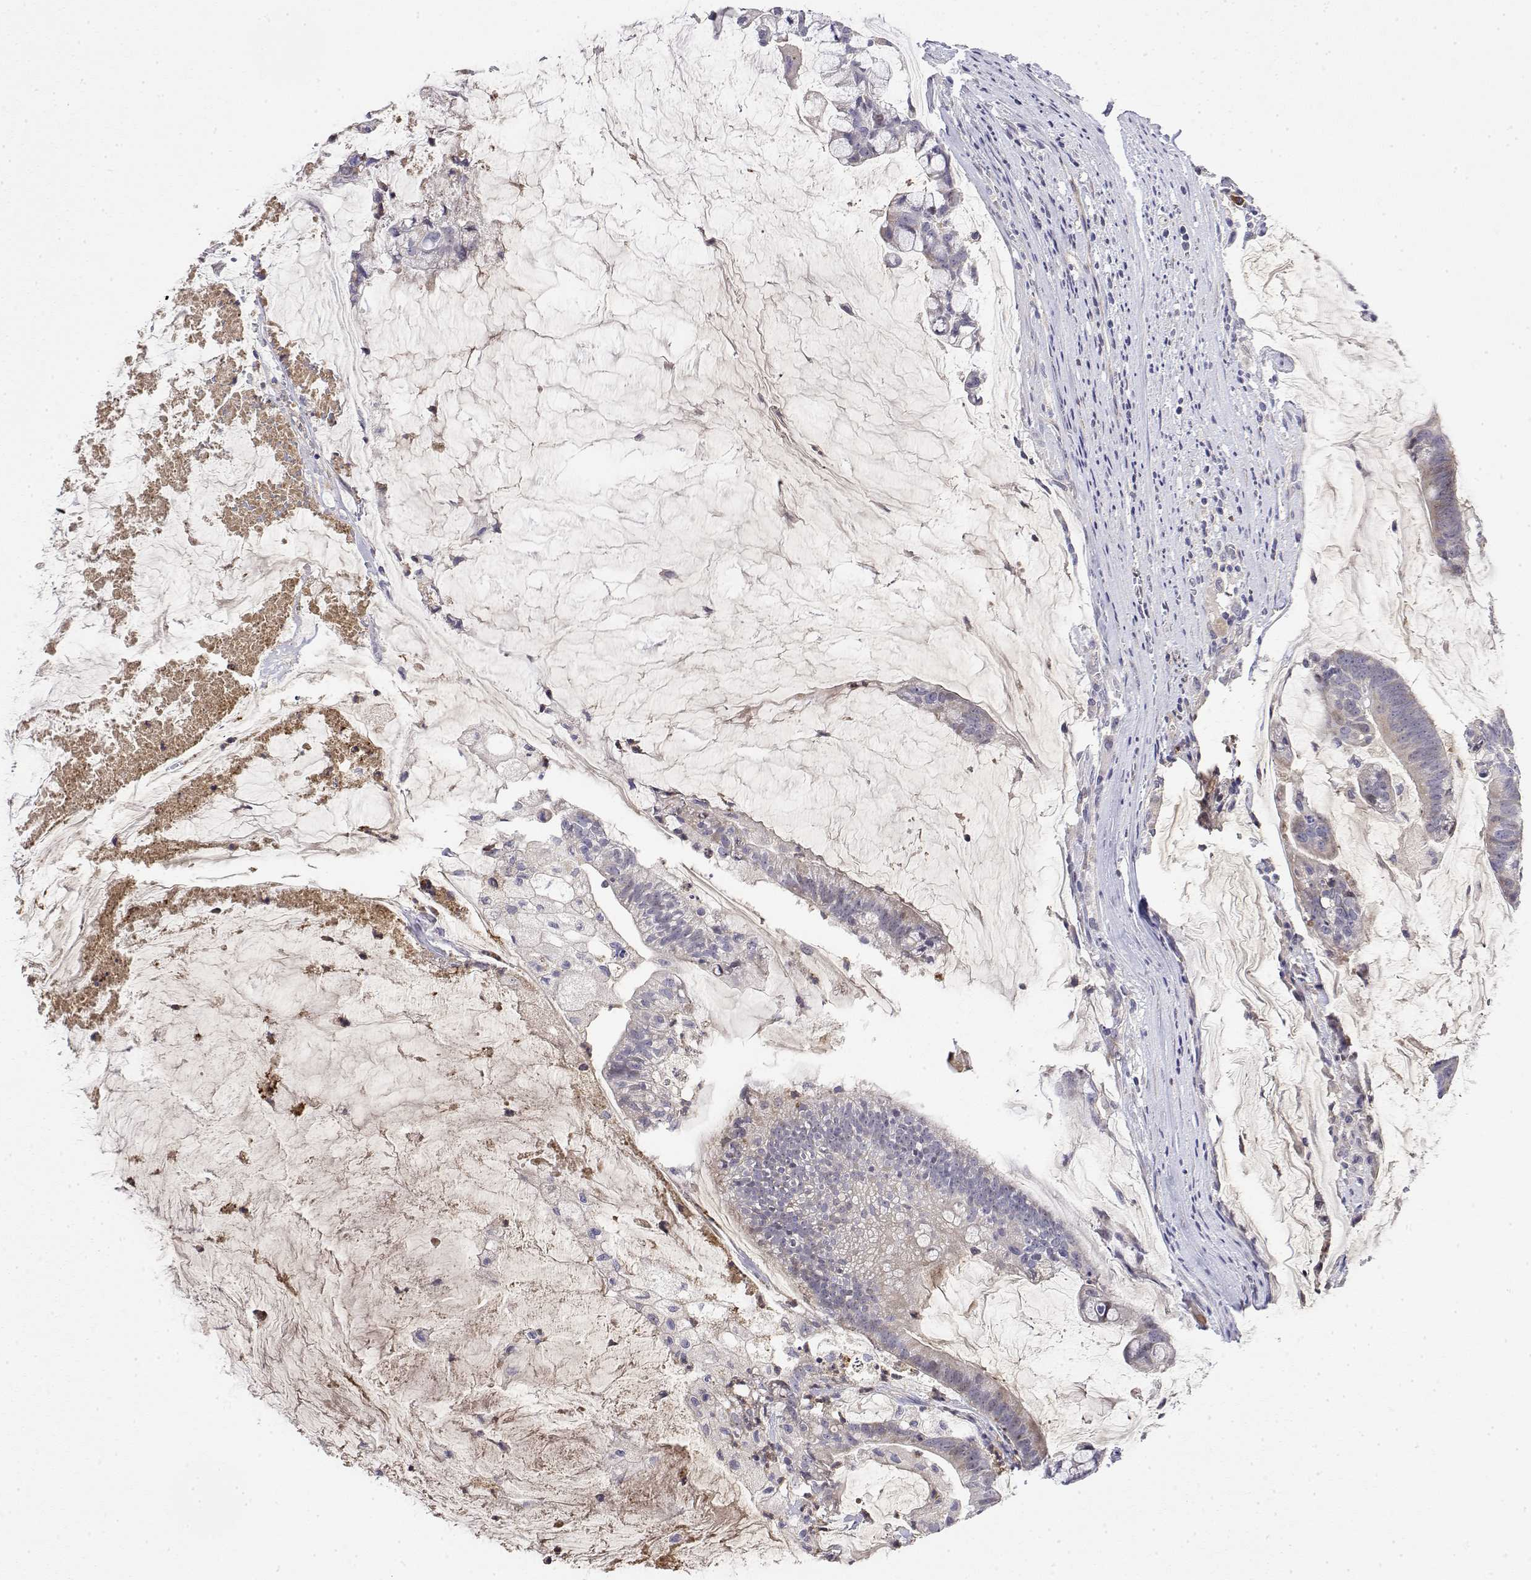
{"staining": {"intensity": "negative", "quantity": "none", "location": "none"}, "tissue": "colorectal cancer", "cell_type": "Tumor cells", "image_type": "cancer", "snomed": [{"axis": "morphology", "description": "Adenocarcinoma, NOS"}, {"axis": "topography", "description": "Colon"}], "caption": "An immunohistochemistry (IHC) photomicrograph of colorectal adenocarcinoma is shown. There is no staining in tumor cells of colorectal adenocarcinoma.", "gene": "IGFBP4", "patient": {"sex": "male", "age": 62}}